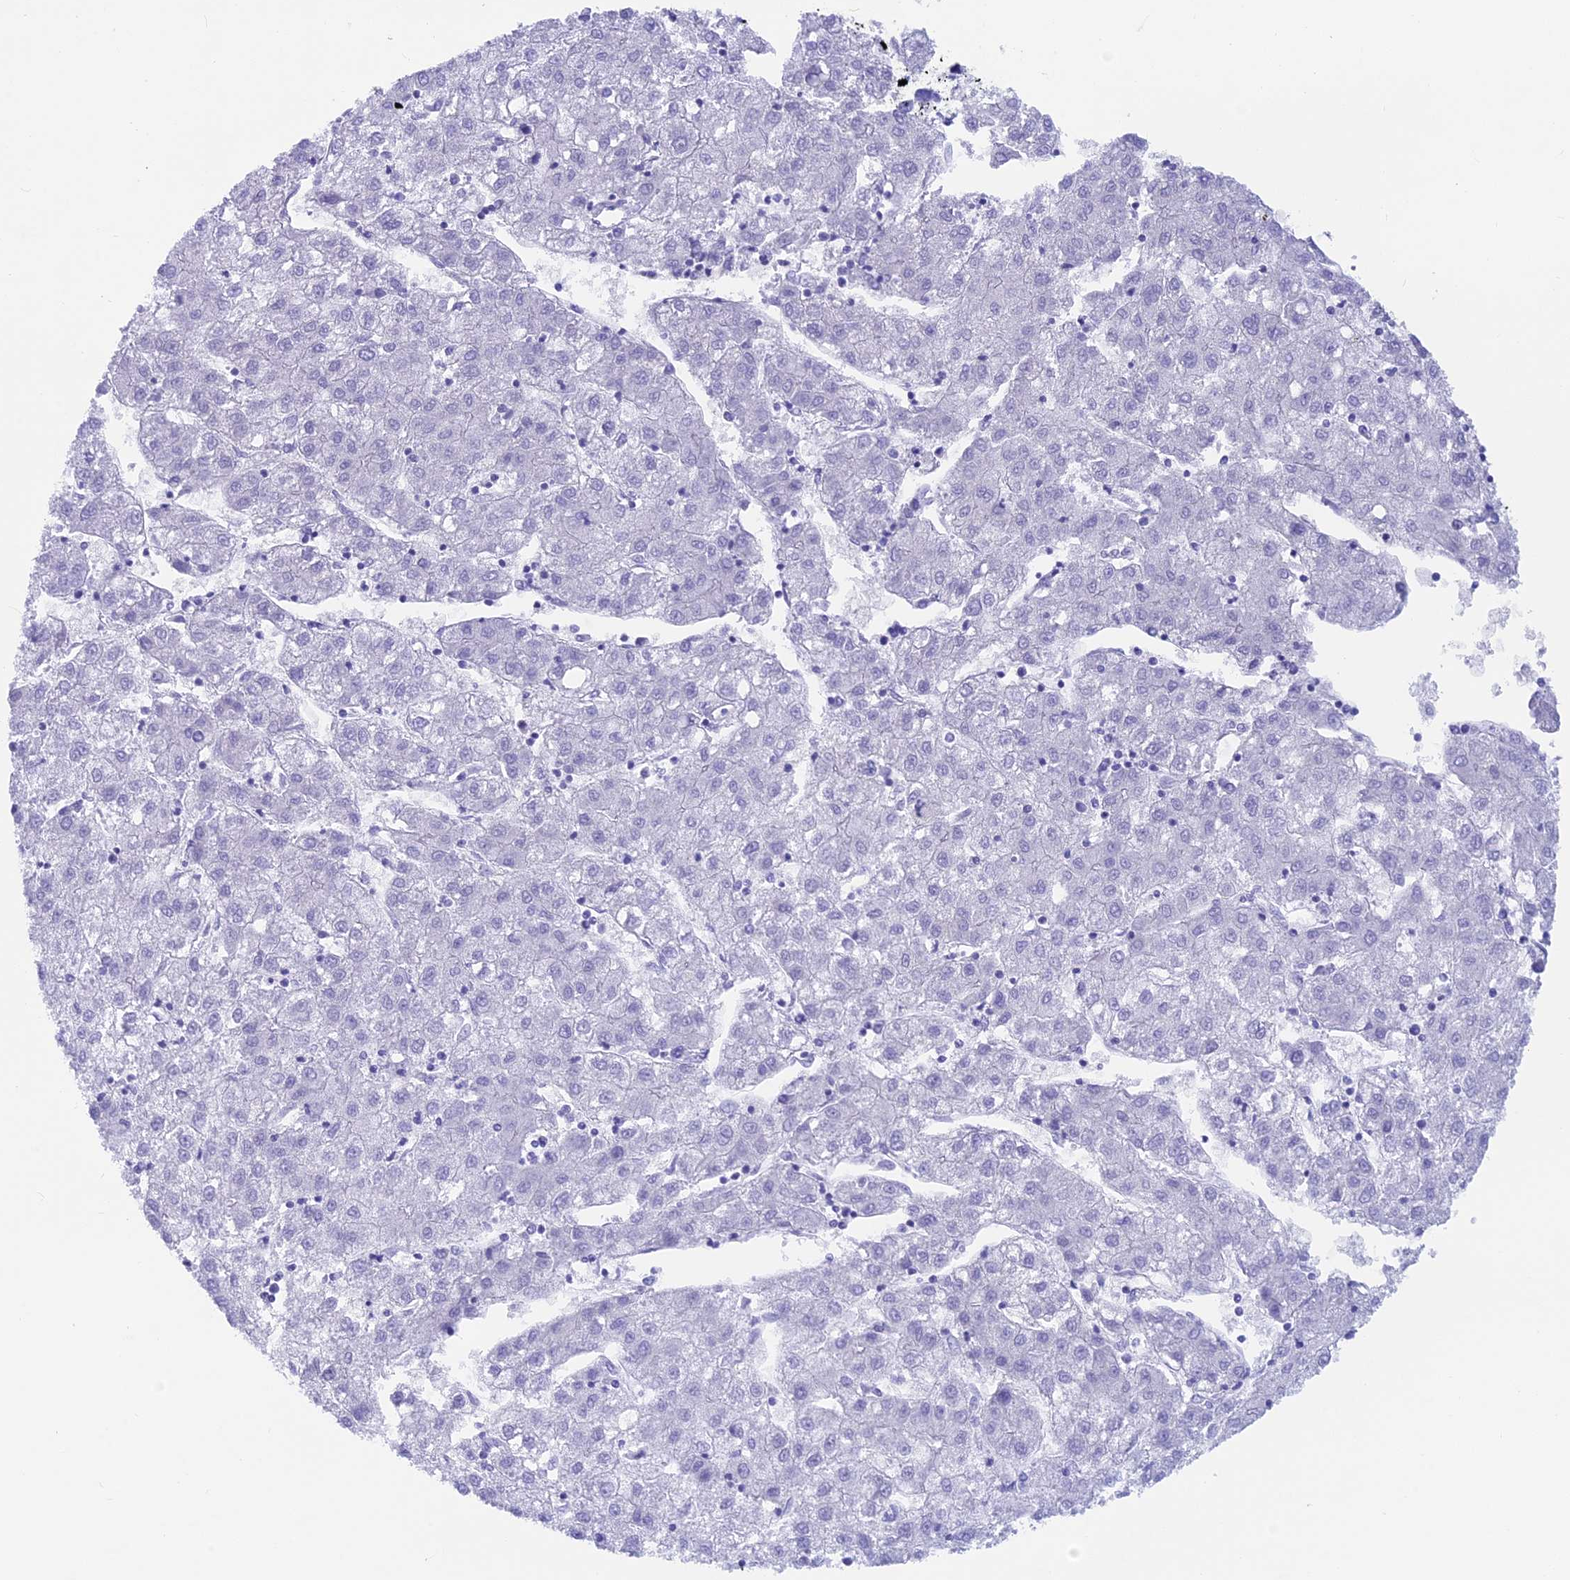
{"staining": {"intensity": "negative", "quantity": "none", "location": "none"}, "tissue": "liver cancer", "cell_type": "Tumor cells", "image_type": "cancer", "snomed": [{"axis": "morphology", "description": "Carcinoma, Hepatocellular, NOS"}, {"axis": "topography", "description": "Liver"}], "caption": "The immunohistochemistry micrograph has no significant expression in tumor cells of liver cancer (hepatocellular carcinoma) tissue. (Immunohistochemistry (ihc), brightfield microscopy, high magnification).", "gene": "SNTN", "patient": {"sex": "male", "age": 72}}